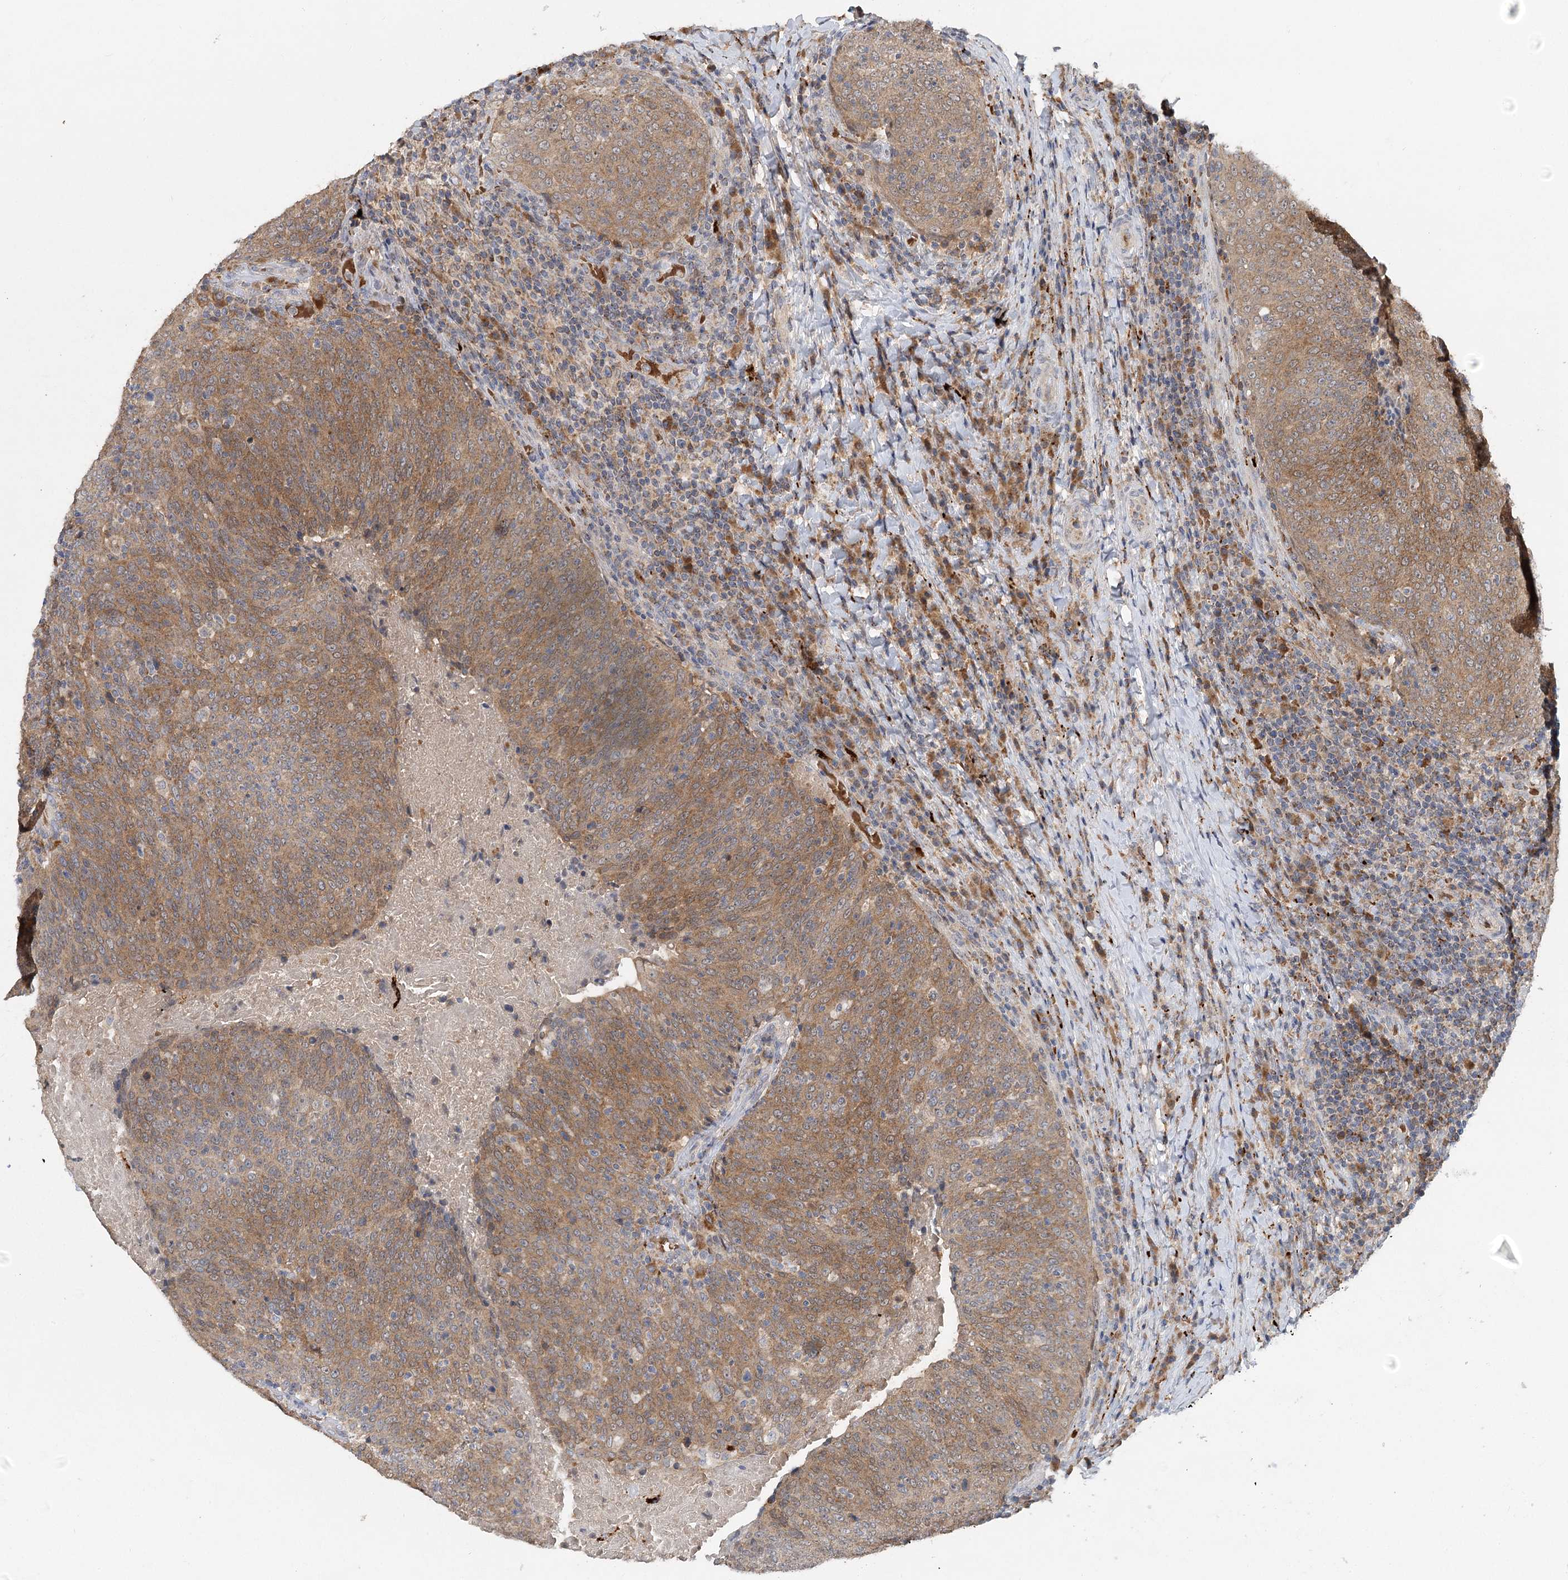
{"staining": {"intensity": "moderate", "quantity": ">75%", "location": "cytoplasmic/membranous"}, "tissue": "head and neck cancer", "cell_type": "Tumor cells", "image_type": "cancer", "snomed": [{"axis": "morphology", "description": "Squamous cell carcinoma, NOS"}, {"axis": "morphology", "description": "Squamous cell carcinoma, metastatic, NOS"}, {"axis": "topography", "description": "Lymph node"}, {"axis": "topography", "description": "Head-Neck"}], "caption": "High-magnification brightfield microscopy of head and neck squamous cell carcinoma stained with DAB (3,3'-diaminobenzidine) (brown) and counterstained with hematoxylin (blue). tumor cells exhibit moderate cytoplasmic/membranous positivity is seen in about>75% of cells.", "gene": "PYROXD2", "patient": {"sex": "male", "age": 62}}